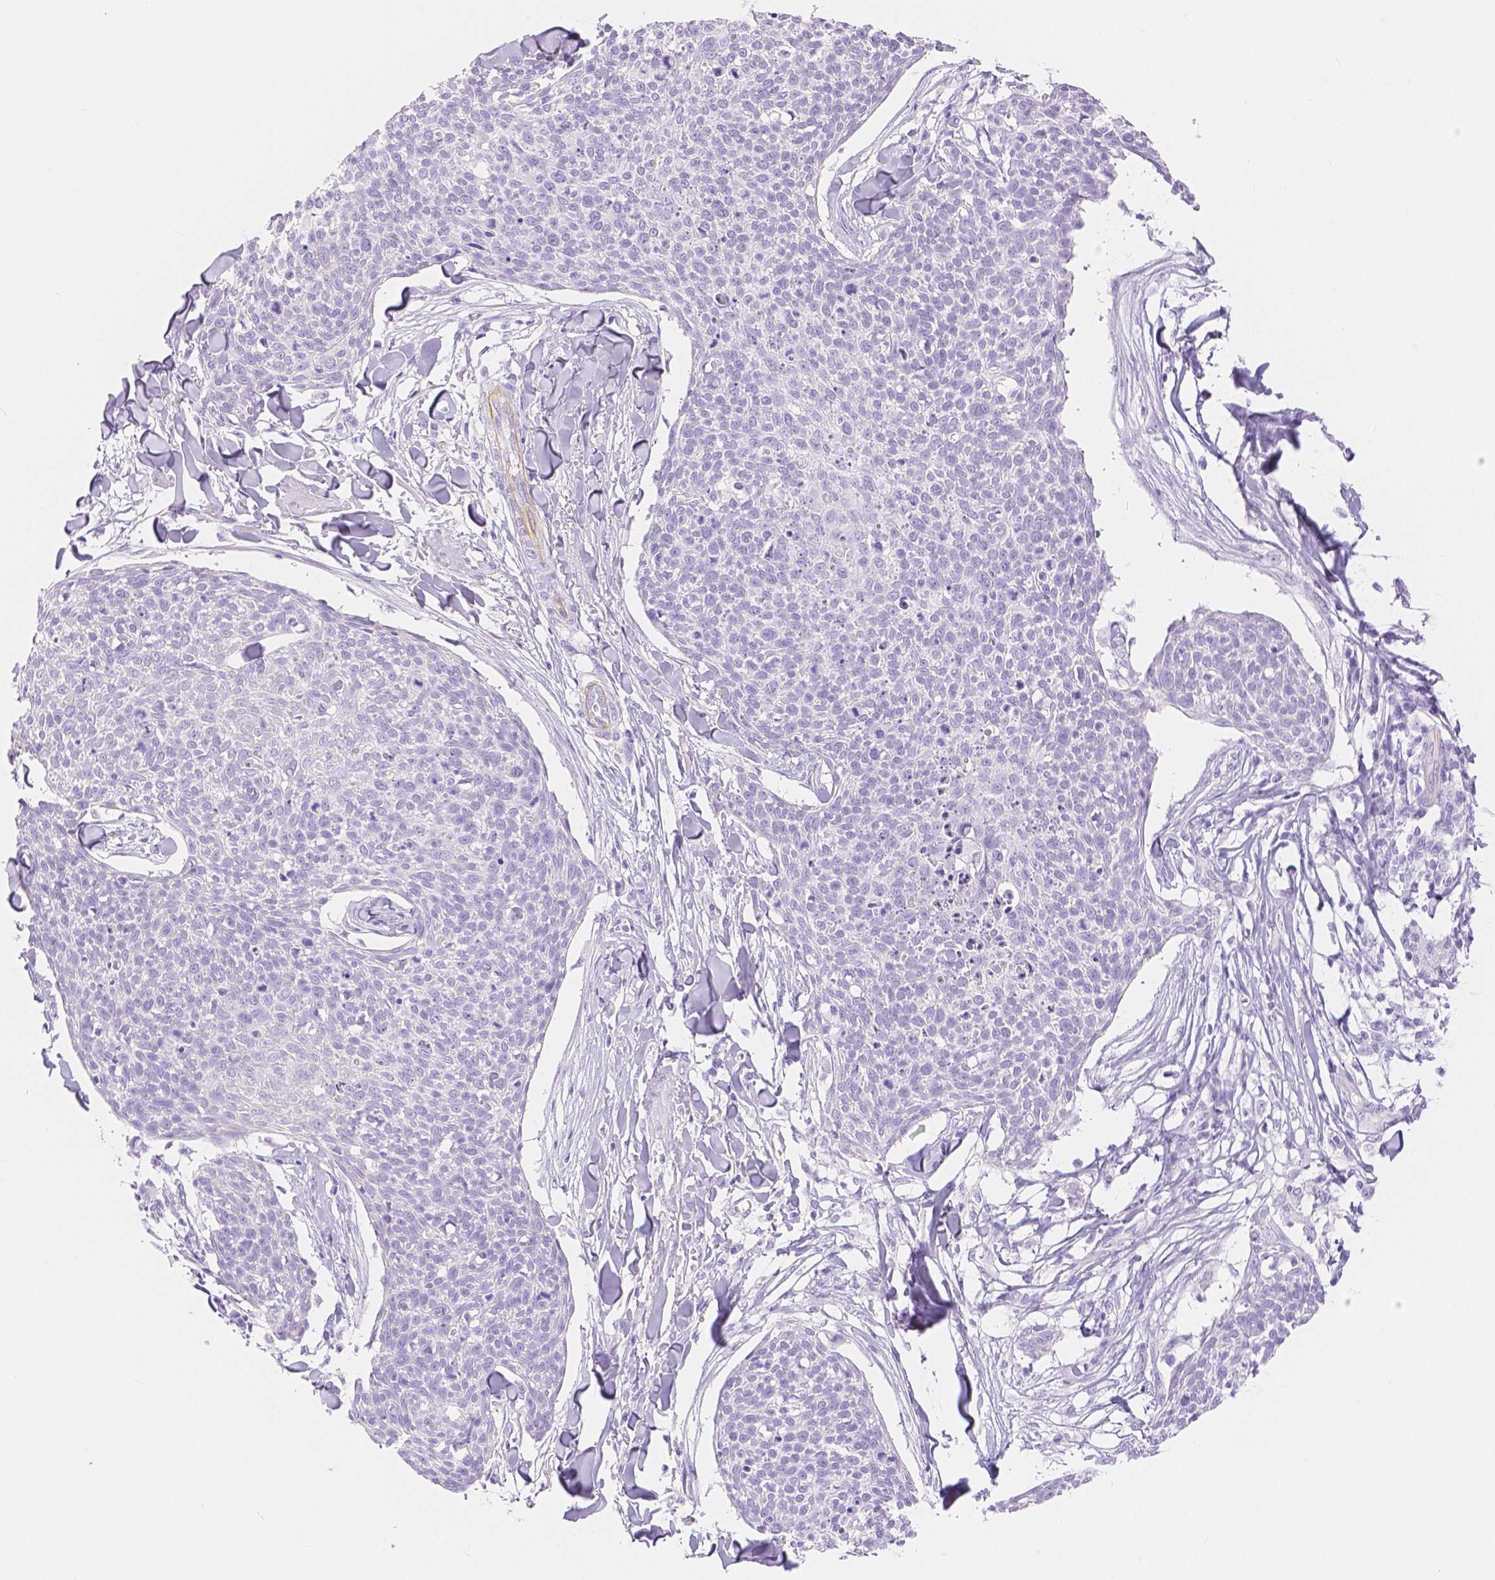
{"staining": {"intensity": "negative", "quantity": "none", "location": "none"}, "tissue": "skin cancer", "cell_type": "Tumor cells", "image_type": "cancer", "snomed": [{"axis": "morphology", "description": "Squamous cell carcinoma, NOS"}, {"axis": "topography", "description": "Skin"}, {"axis": "topography", "description": "Vulva"}], "caption": "The micrograph exhibits no staining of tumor cells in skin squamous cell carcinoma. (Brightfield microscopy of DAB immunohistochemistry at high magnification).", "gene": "SLC27A5", "patient": {"sex": "female", "age": 75}}